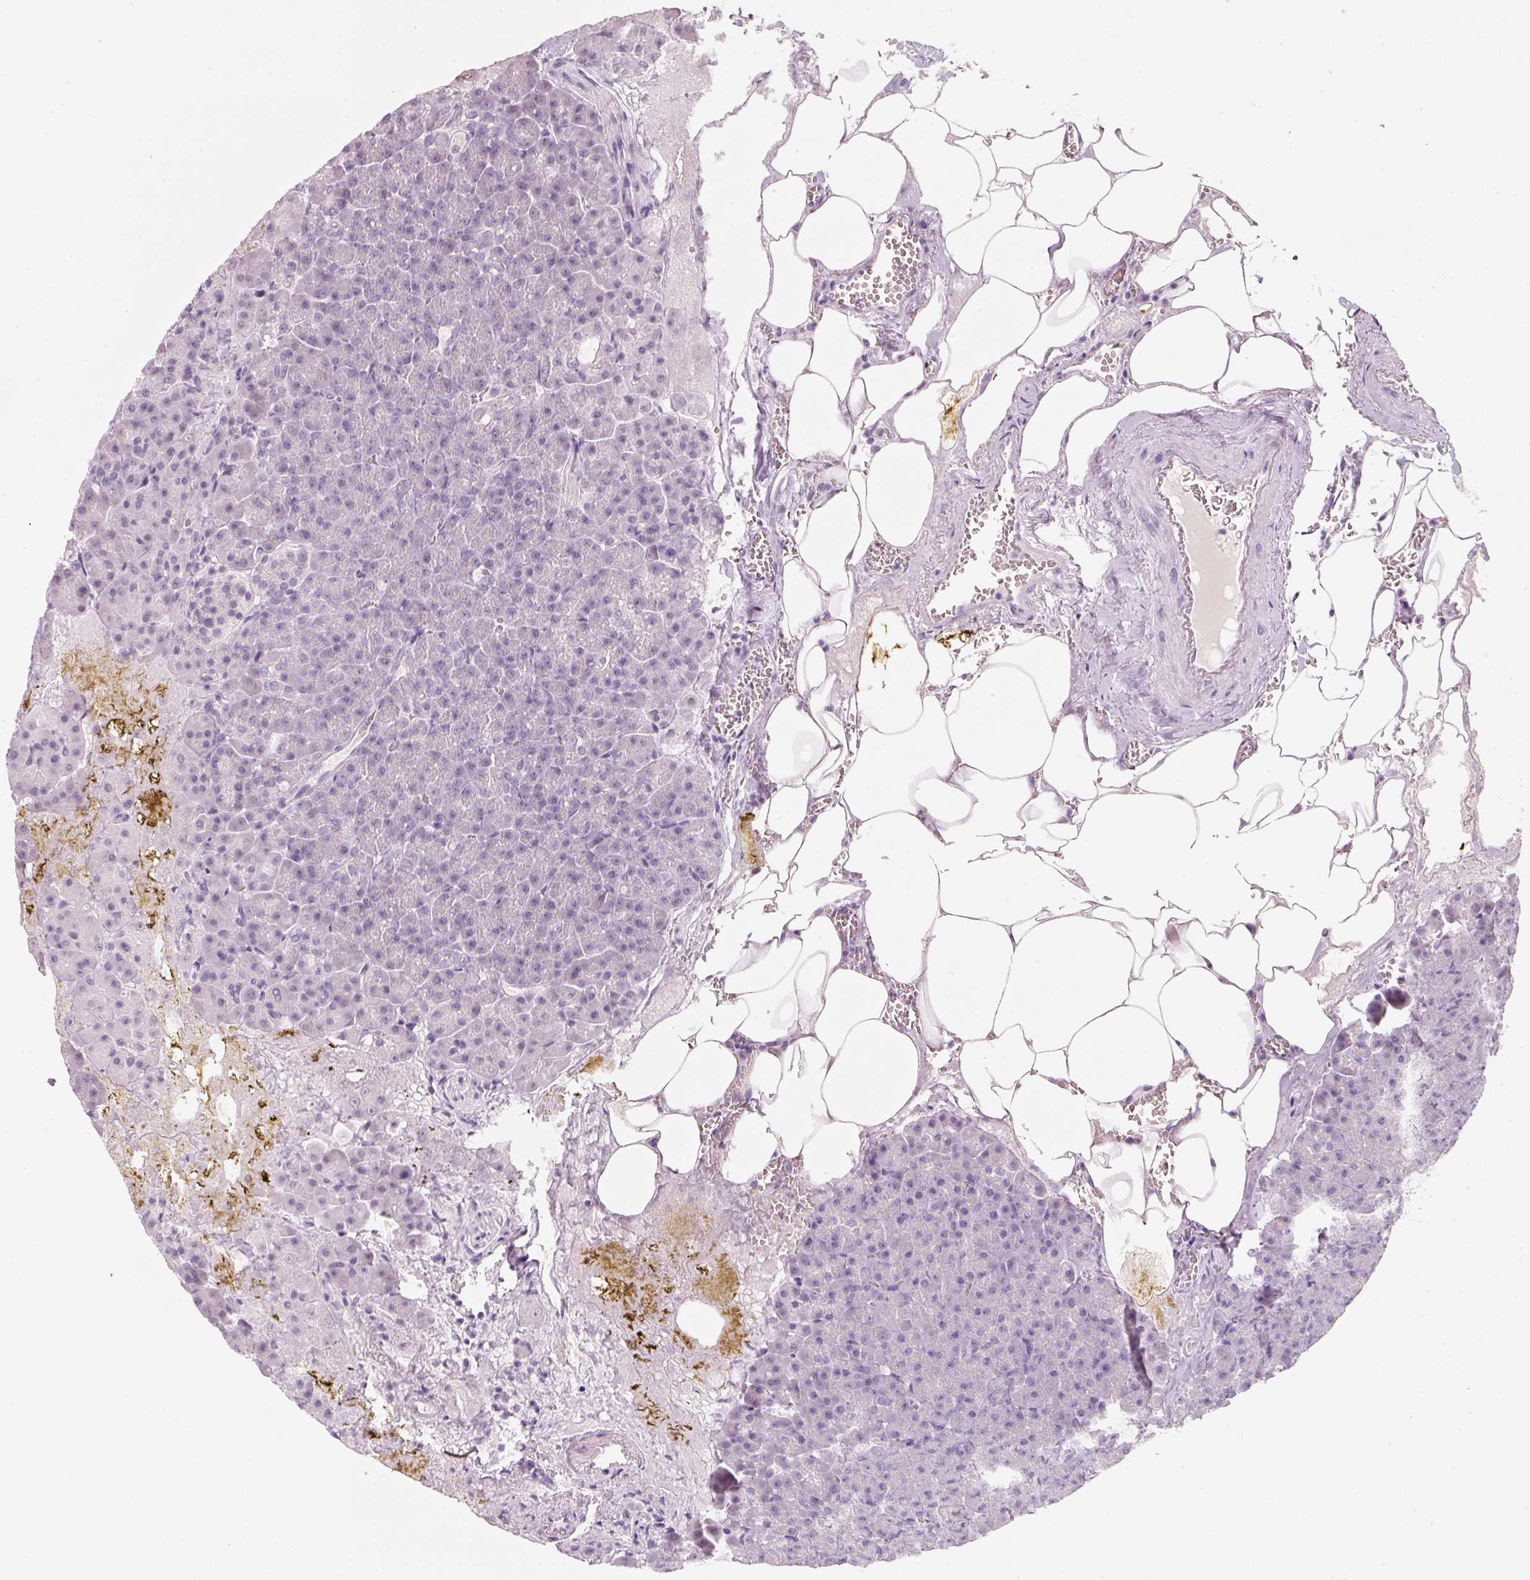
{"staining": {"intensity": "negative", "quantity": "none", "location": "none"}, "tissue": "pancreas", "cell_type": "Exocrine glandular cells", "image_type": "normal", "snomed": [{"axis": "morphology", "description": "Normal tissue, NOS"}, {"axis": "topography", "description": "Pancreas"}], "caption": "Exocrine glandular cells show no significant positivity in benign pancreas.", "gene": "ENSG00000206549", "patient": {"sex": "female", "age": 74}}